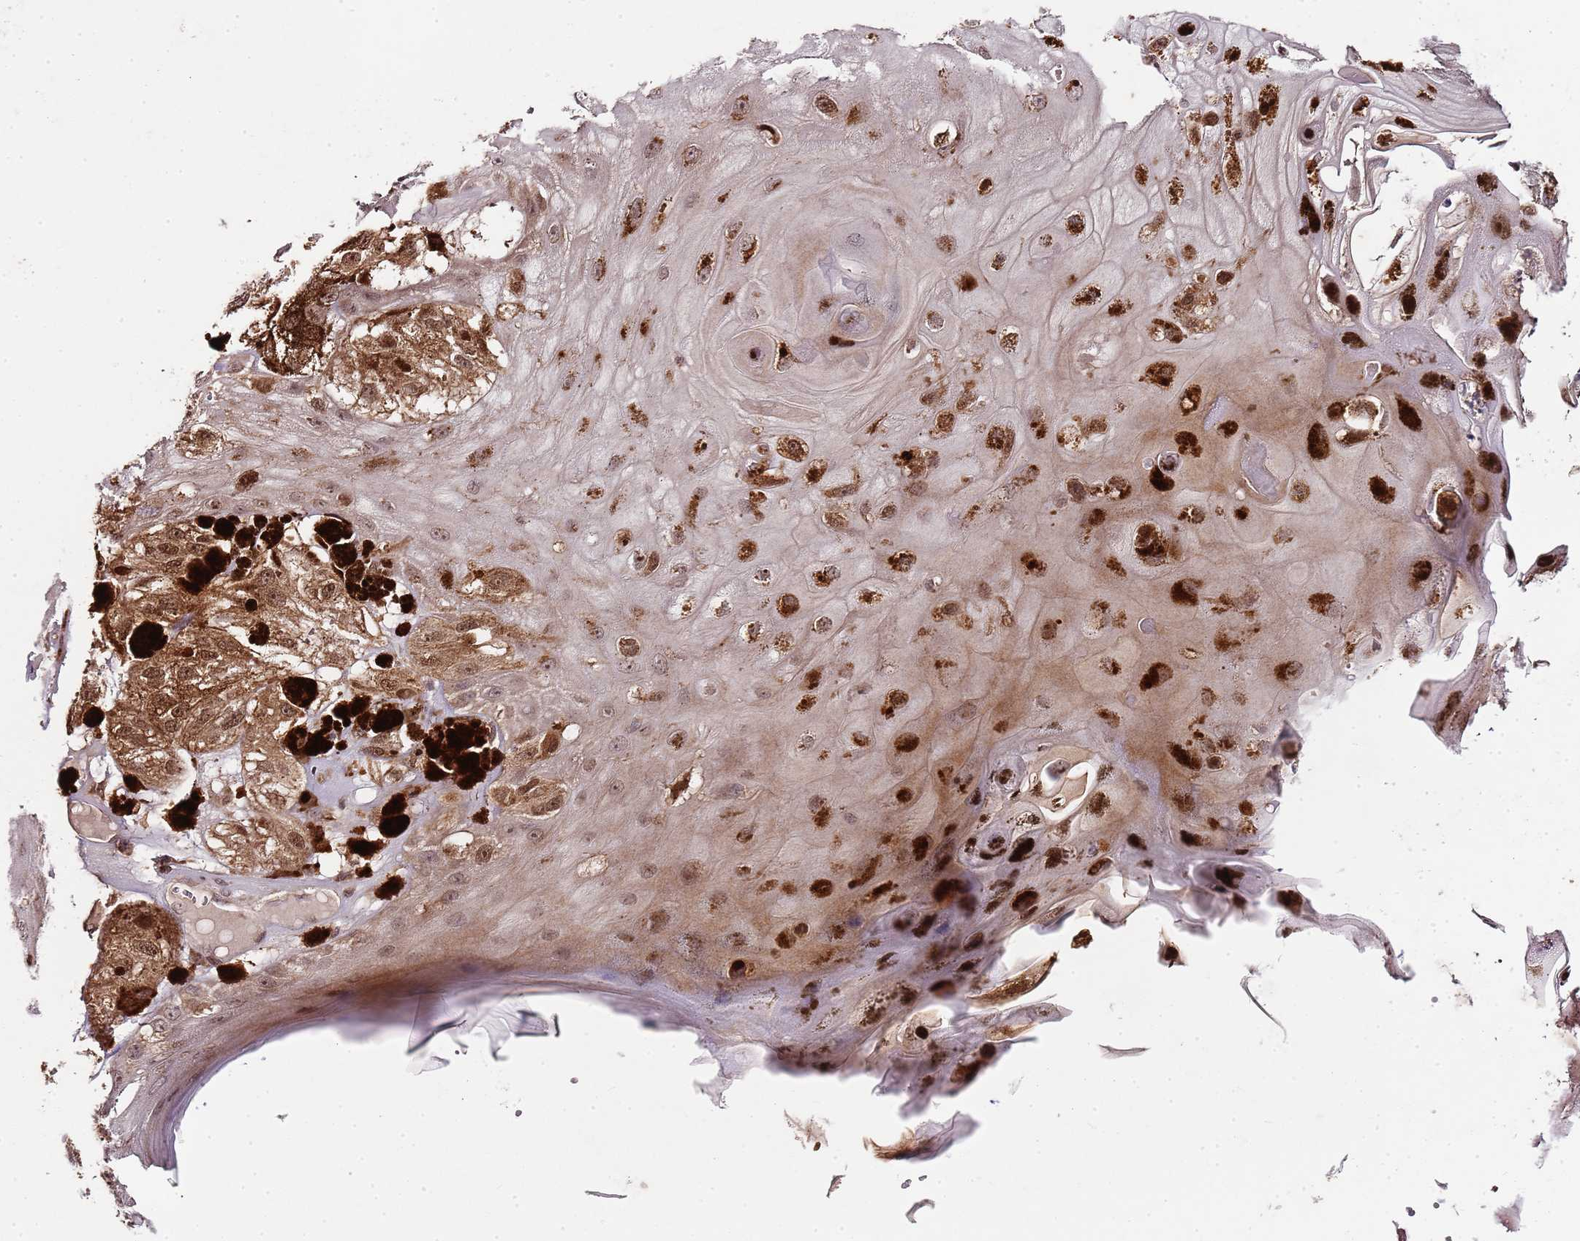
{"staining": {"intensity": "moderate", "quantity": ">75%", "location": "cytoplasmic/membranous,nuclear"}, "tissue": "melanoma", "cell_type": "Tumor cells", "image_type": "cancer", "snomed": [{"axis": "morphology", "description": "Malignant melanoma, NOS"}, {"axis": "topography", "description": "Skin"}], "caption": "This image shows immunohistochemistry staining of human melanoma, with medium moderate cytoplasmic/membranous and nuclear staining in approximately >75% of tumor cells.", "gene": "EDC3", "patient": {"sex": "male", "age": 88}}